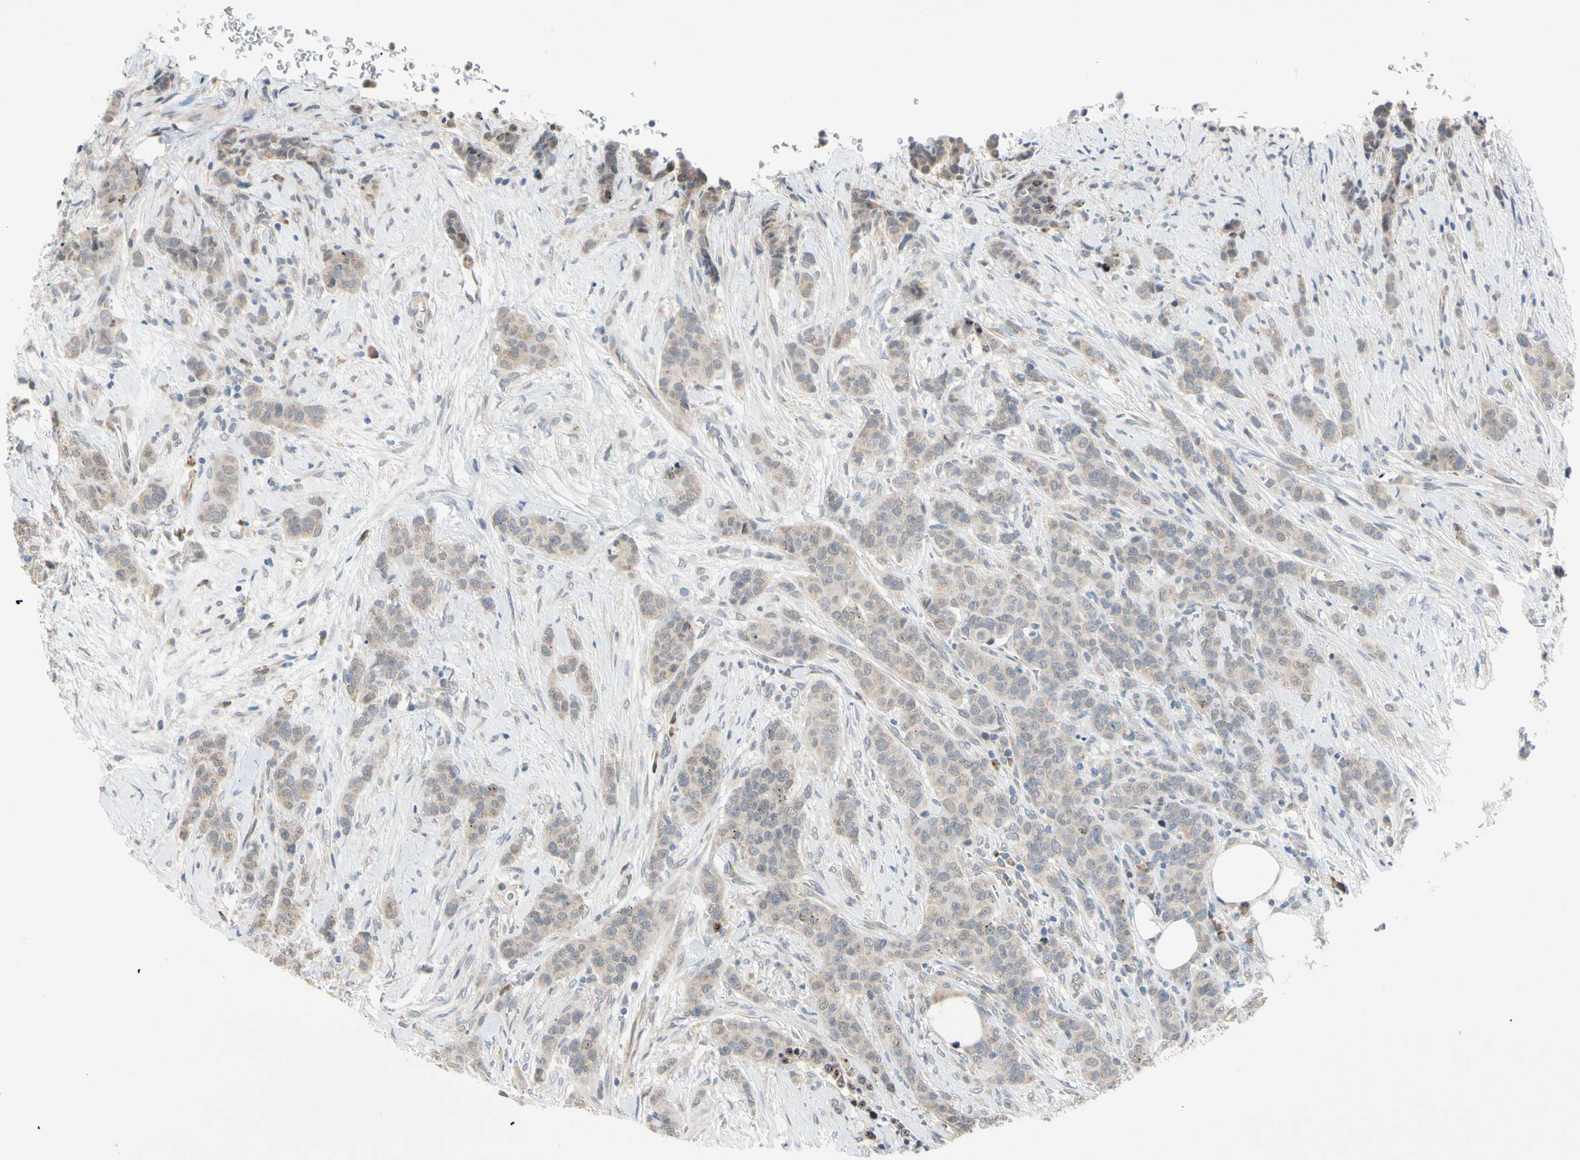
{"staining": {"intensity": "weak", "quantity": ">75%", "location": "cytoplasmic/membranous"}, "tissue": "breast cancer", "cell_type": "Tumor cells", "image_type": "cancer", "snomed": [{"axis": "morphology", "description": "Duct carcinoma"}, {"axis": "topography", "description": "Breast"}], "caption": "Tumor cells show low levels of weak cytoplasmic/membranous staining in approximately >75% of cells in breast cancer (invasive ductal carcinoma).", "gene": "MARK1", "patient": {"sex": "female", "age": 40}}